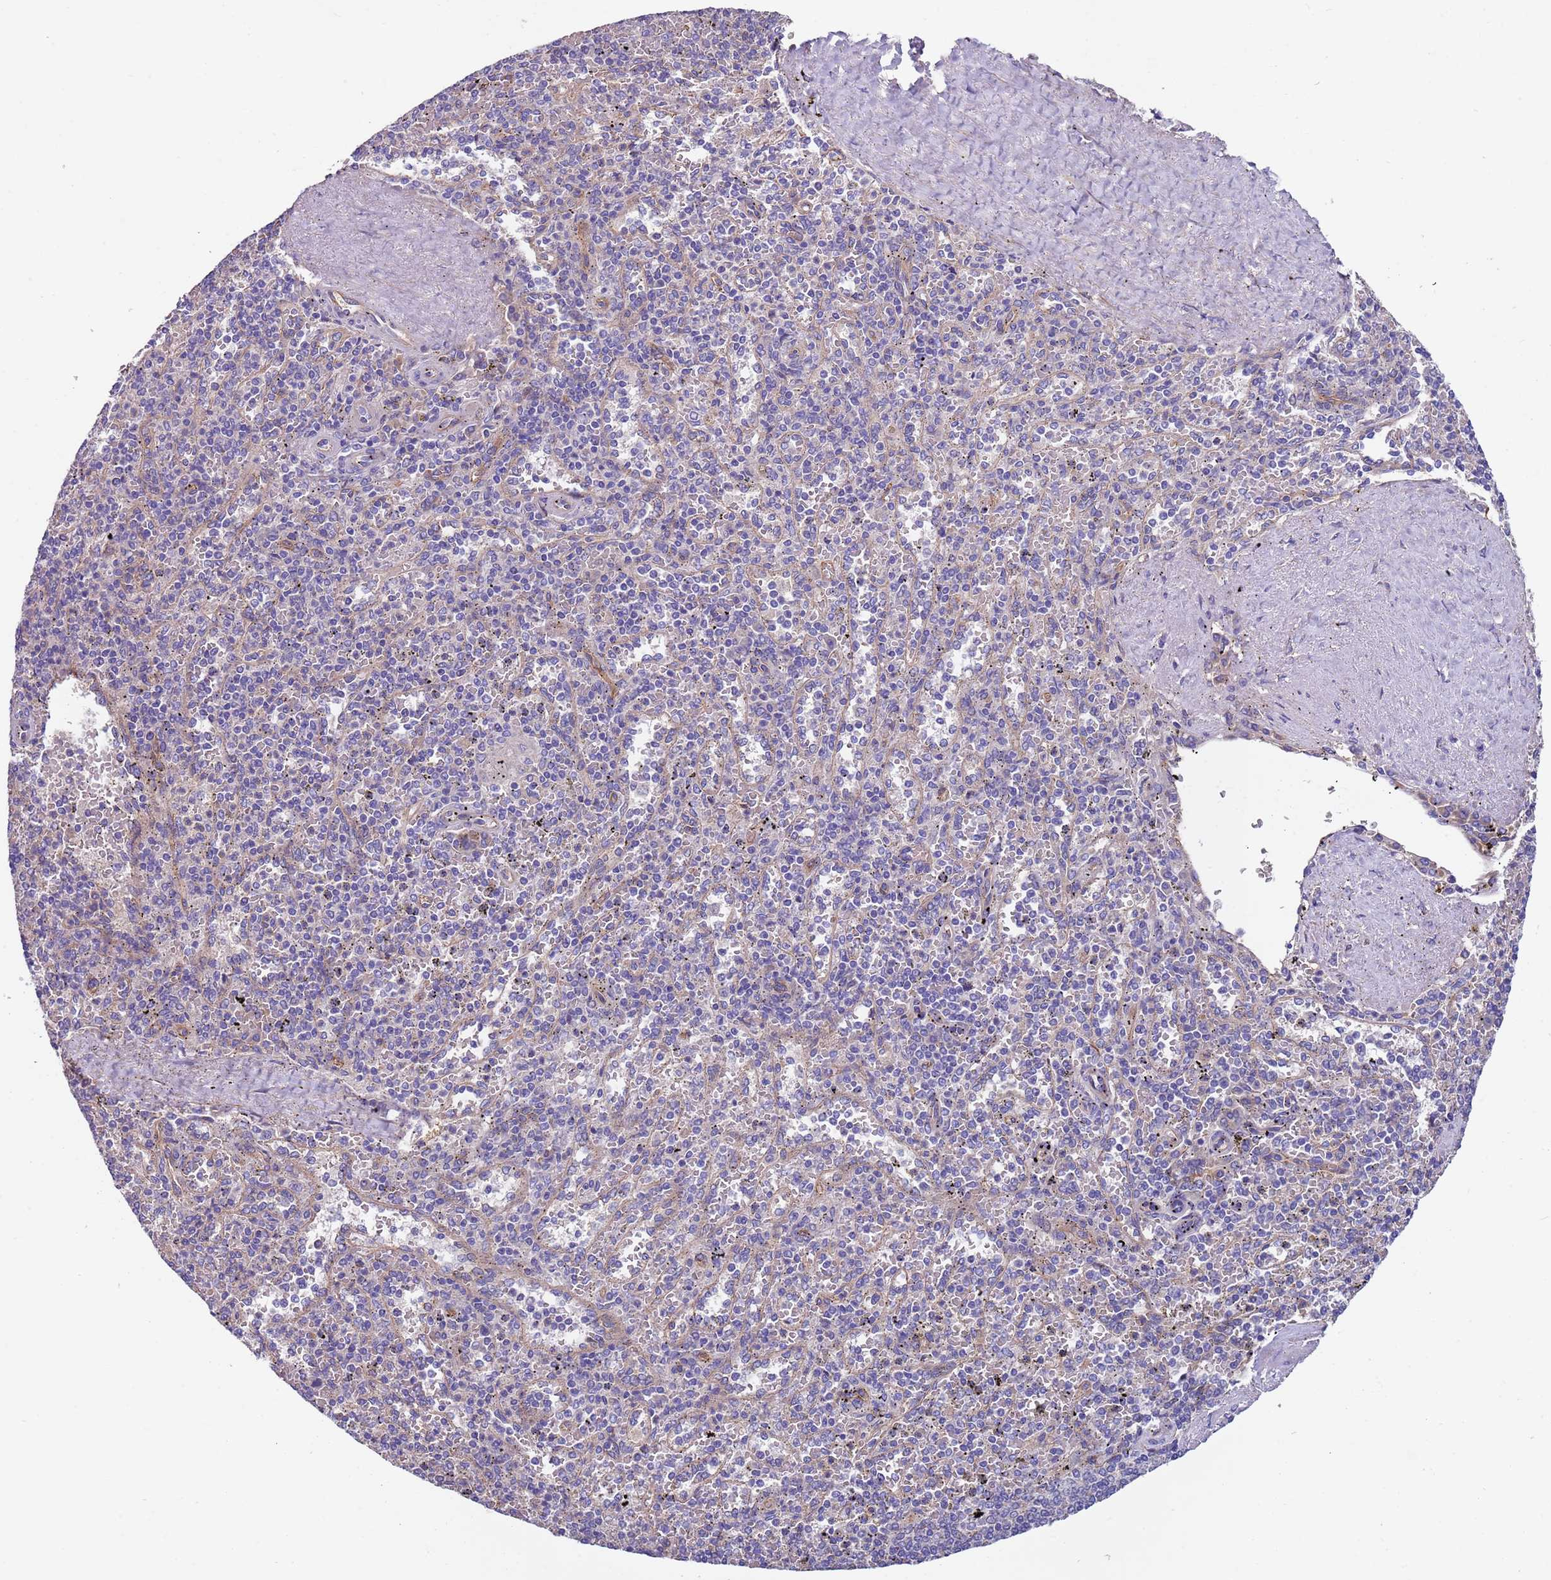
{"staining": {"intensity": "negative", "quantity": "none", "location": "none"}, "tissue": "spleen", "cell_type": "Cells in red pulp", "image_type": "normal", "snomed": [{"axis": "morphology", "description": "Normal tissue, NOS"}, {"axis": "topography", "description": "Spleen"}], "caption": "DAB immunohistochemical staining of normal spleen displays no significant positivity in cells in red pulp.", "gene": "LAMB4", "patient": {"sex": "male", "age": 82}}